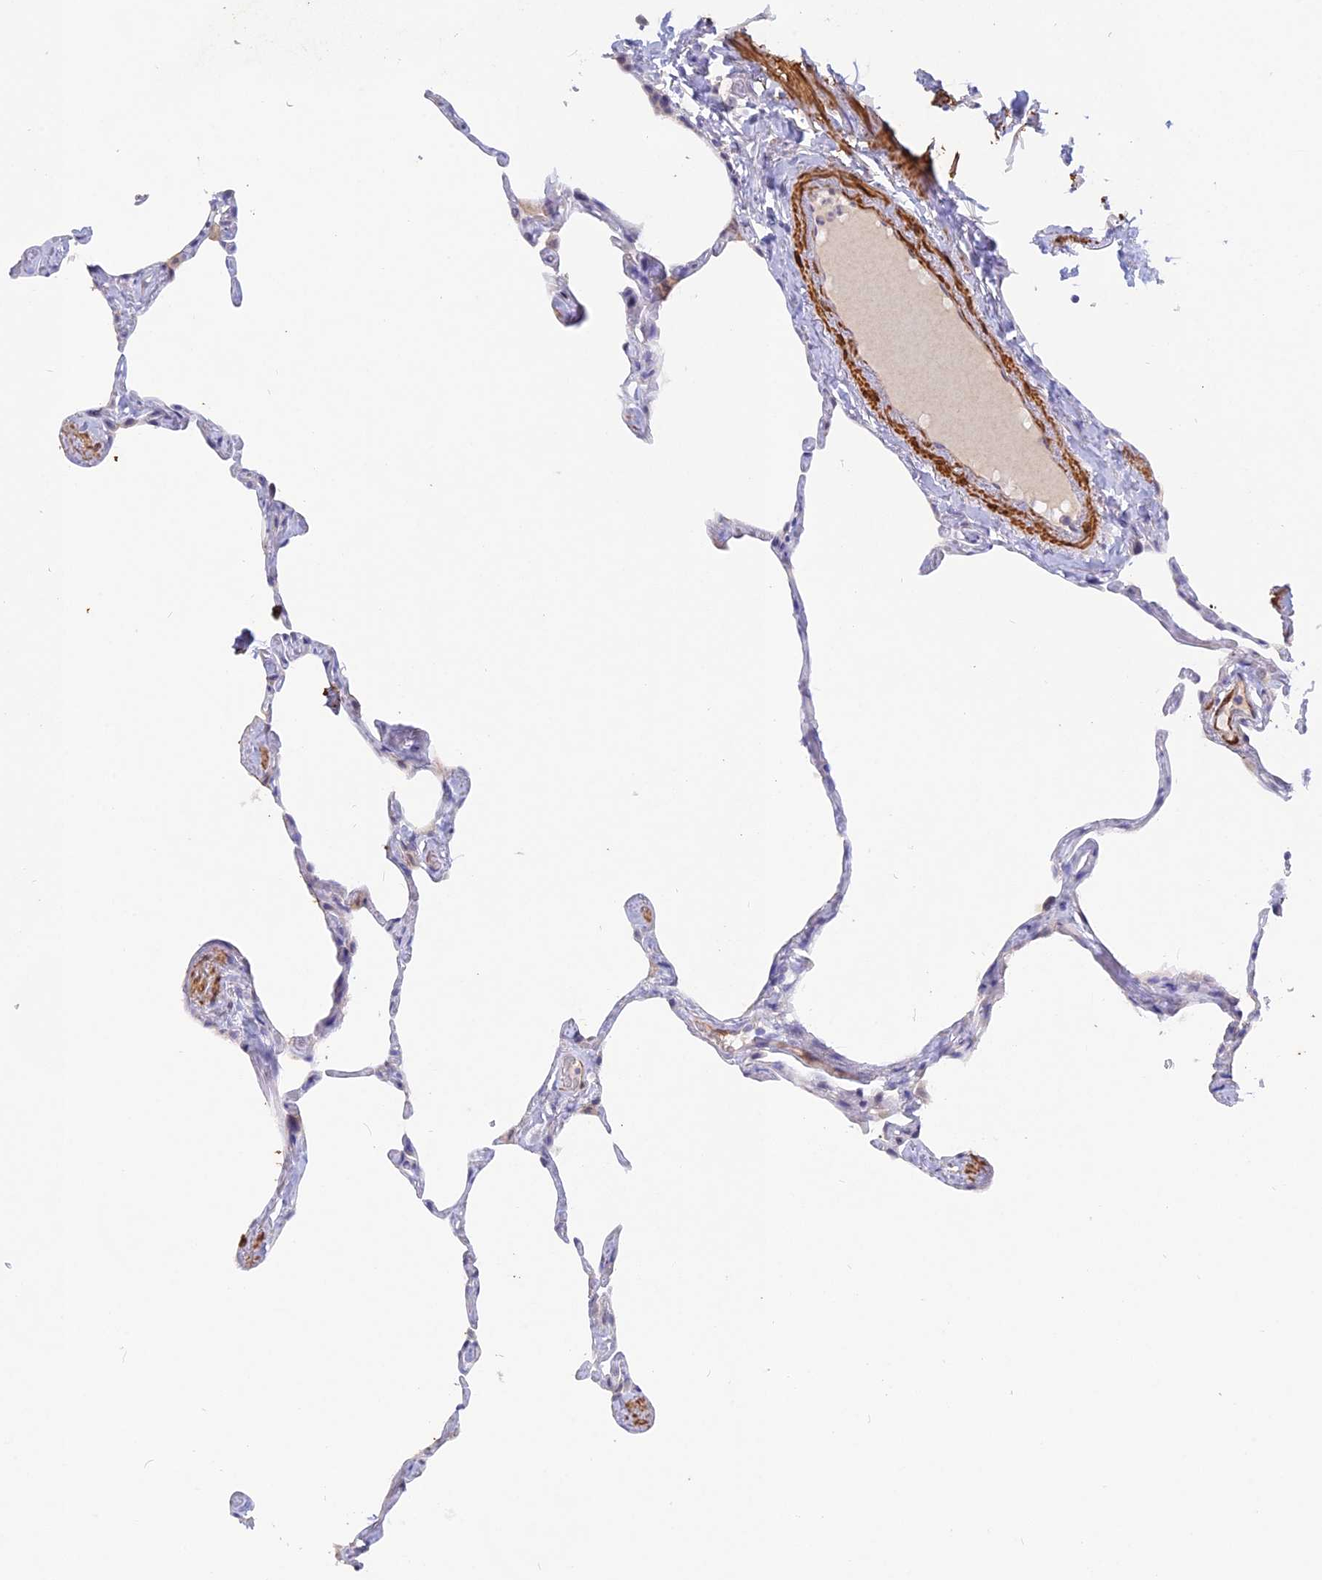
{"staining": {"intensity": "negative", "quantity": "none", "location": "none"}, "tissue": "lung", "cell_type": "Alveolar cells", "image_type": "normal", "snomed": [{"axis": "morphology", "description": "Normal tissue, NOS"}, {"axis": "topography", "description": "Lung"}], "caption": "High magnification brightfield microscopy of normal lung stained with DAB (brown) and counterstained with hematoxylin (blue): alveolar cells show no significant positivity. (Brightfield microscopy of DAB (3,3'-diaminobenzidine) immunohistochemistry (IHC) at high magnification).", "gene": "CCDC154", "patient": {"sex": "male", "age": 65}}